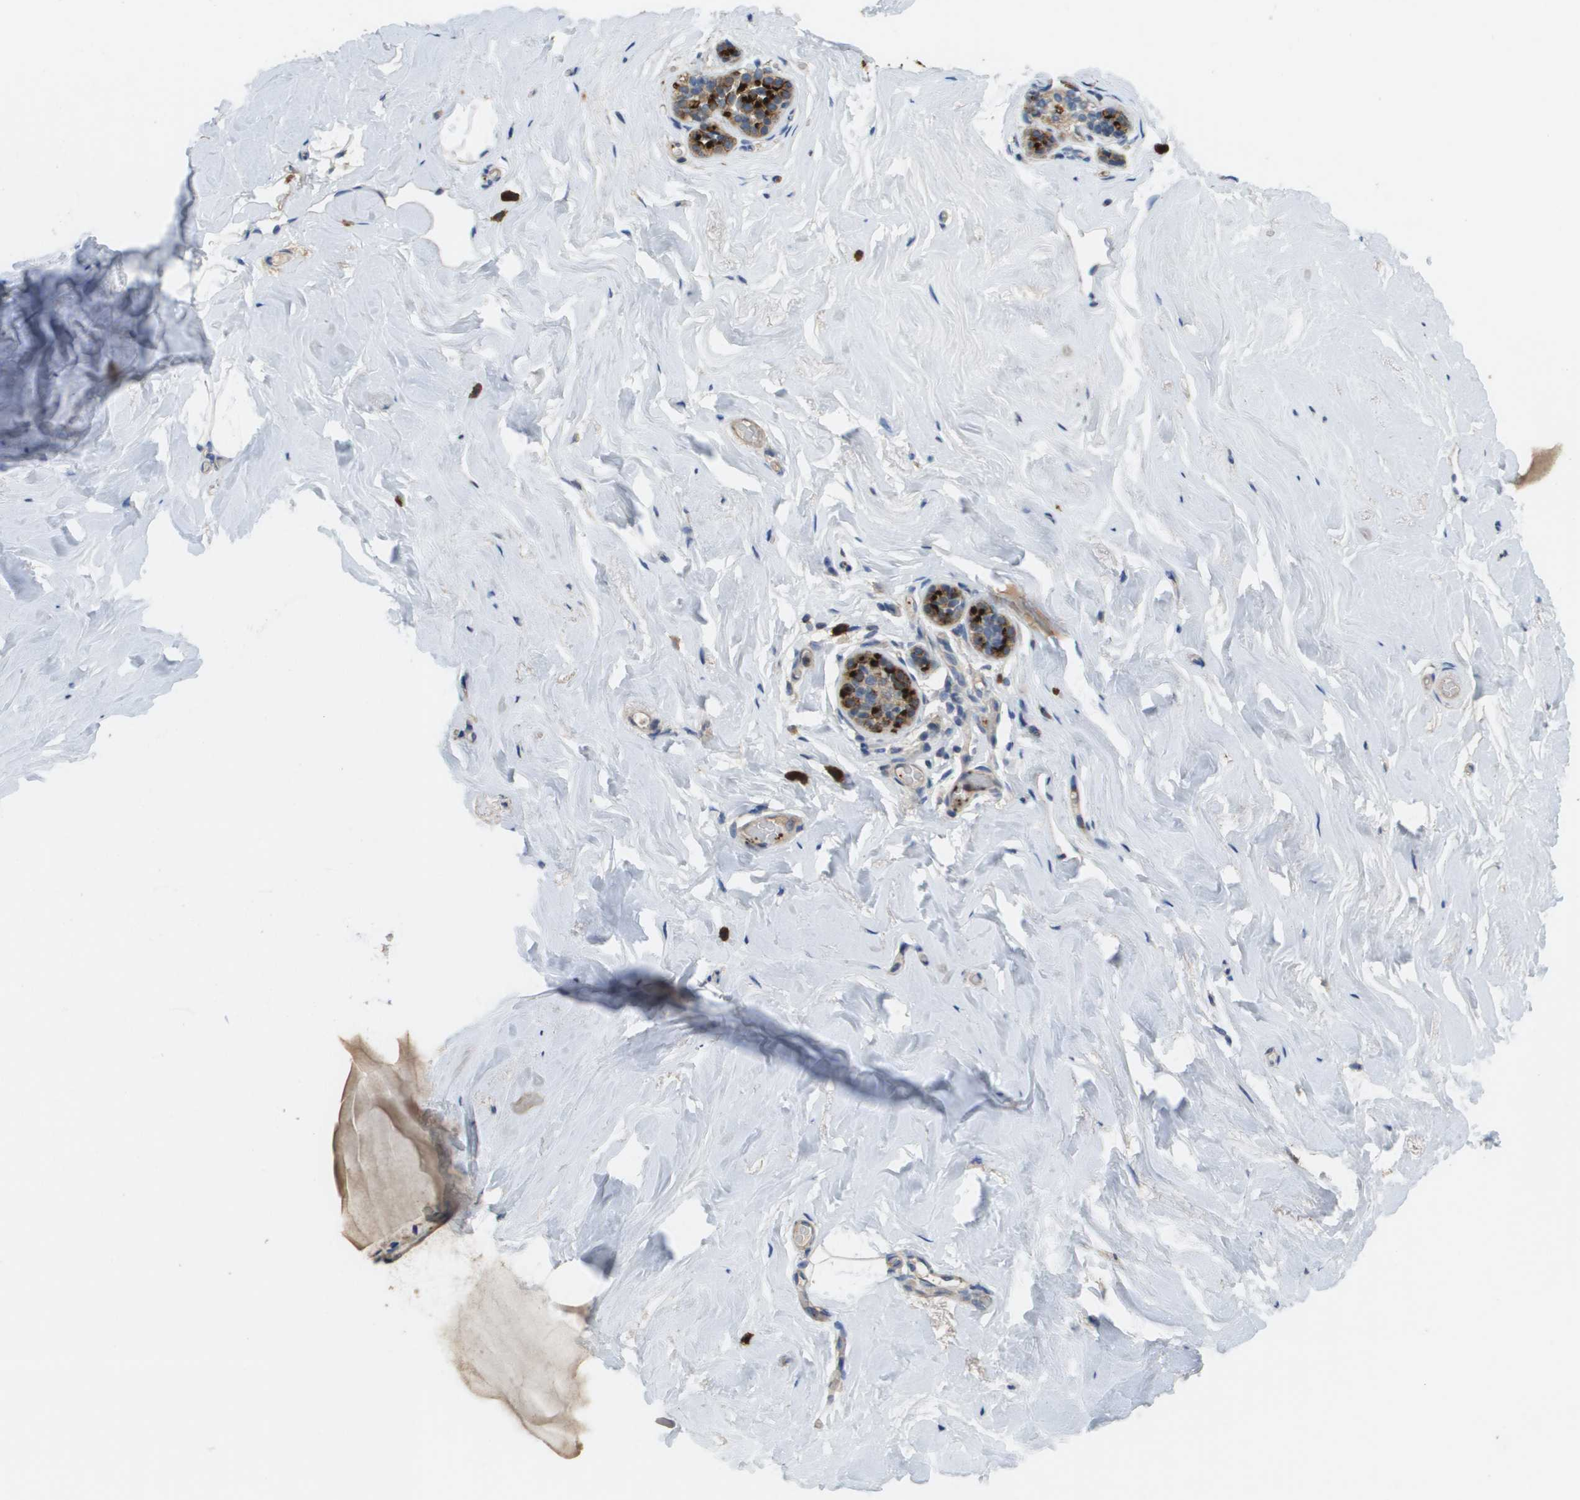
{"staining": {"intensity": "negative", "quantity": "none", "location": "none"}, "tissue": "breast", "cell_type": "Adipocytes", "image_type": "normal", "snomed": [{"axis": "morphology", "description": "Normal tissue, NOS"}, {"axis": "topography", "description": "Breast"}], "caption": "The histopathology image reveals no staining of adipocytes in normal breast. Brightfield microscopy of immunohistochemistry stained with DAB (brown) and hematoxylin (blue), captured at high magnification.", "gene": "RAB27B", "patient": {"sex": "female", "age": 75}}